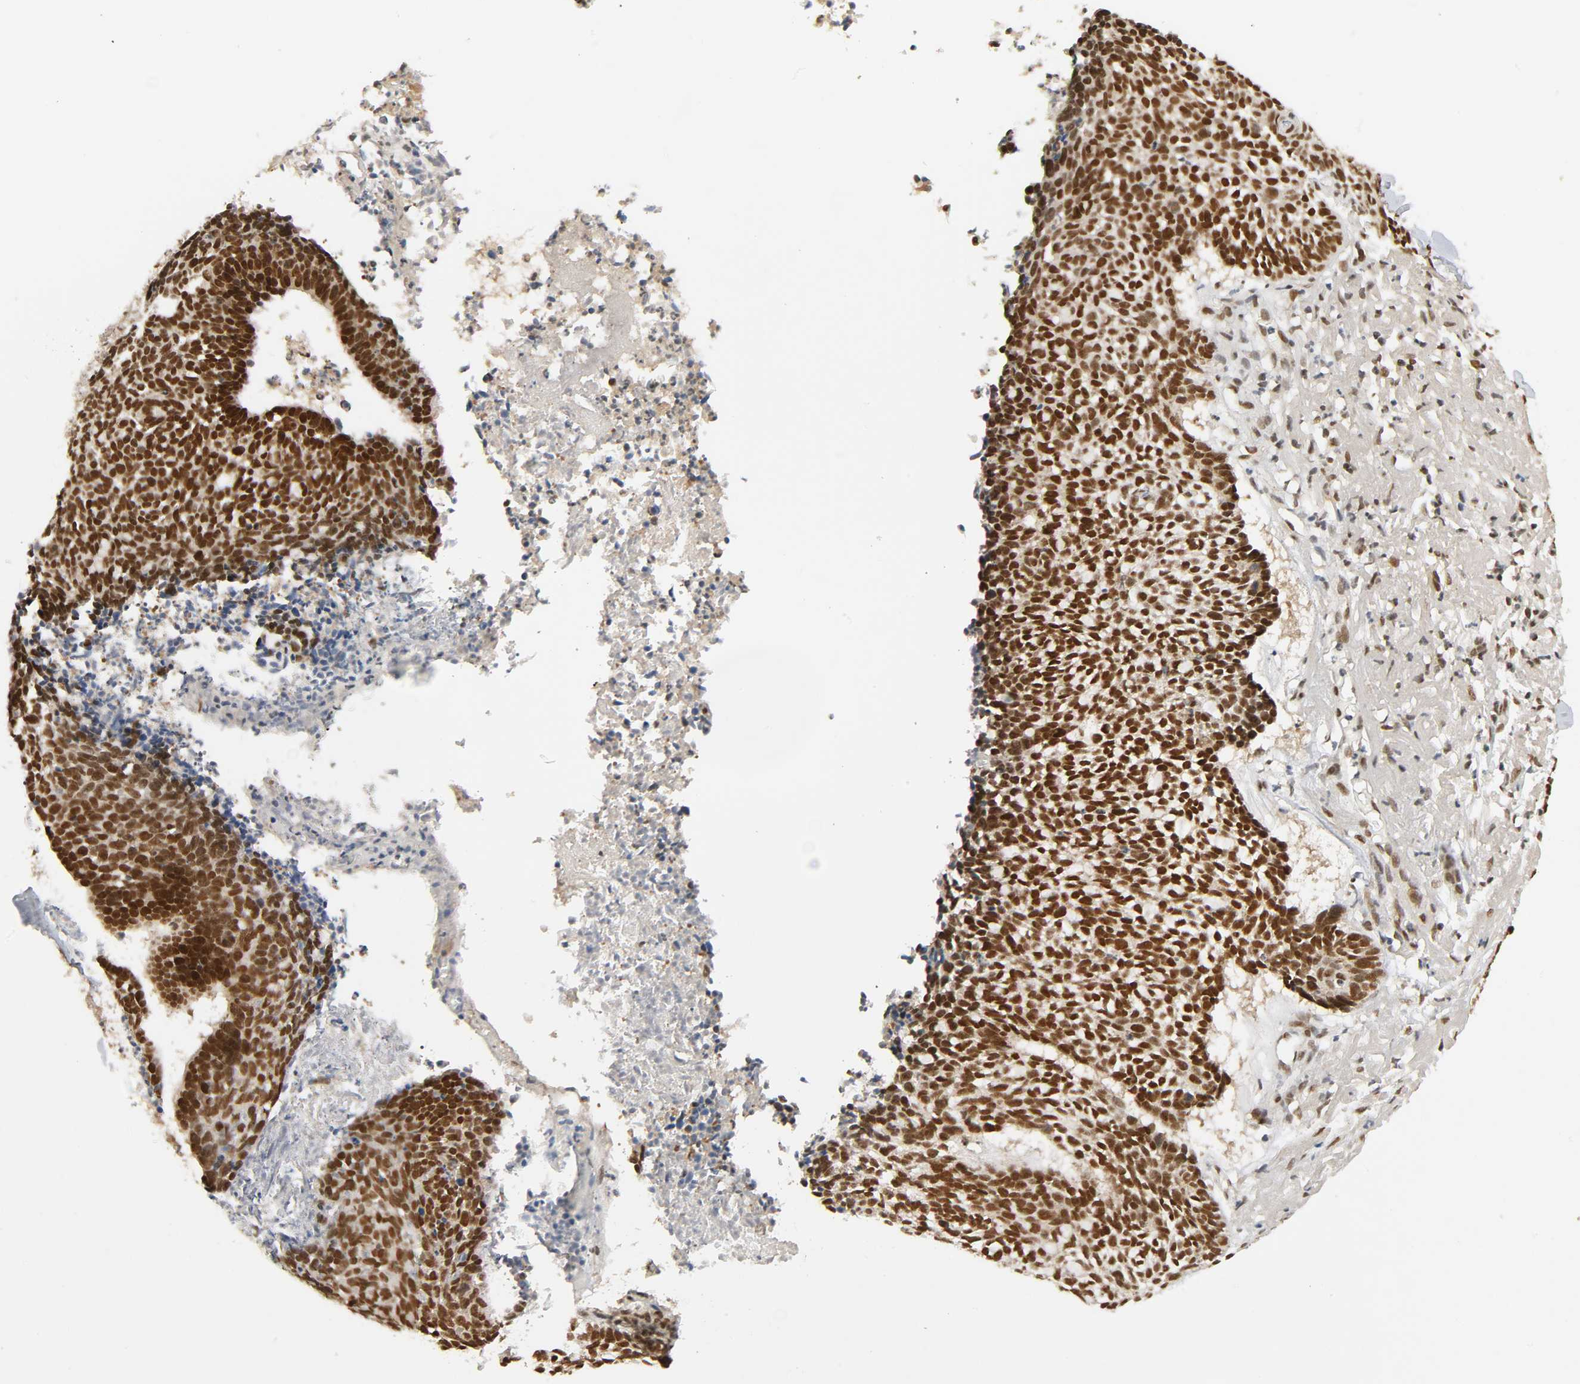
{"staining": {"intensity": "strong", "quantity": ">75%", "location": "nuclear"}, "tissue": "skin cancer", "cell_type": "Tumor cells", "image_type": "cancer", "snomed": [{"axis": "morphology", "description": "Basal cell carcinoma"}, {"axis": "topography", "description": "Skin"}], "caption": "Immunohistochemistry (DAB (3,3'-diaminobenzidine)) staining of skin basal cell carcinoma displays strong nuclear protein positivity in approximately >75% of tumor cells.", "gene": "SMARCD1", "patient": {"sex": "female", "age": 87}}